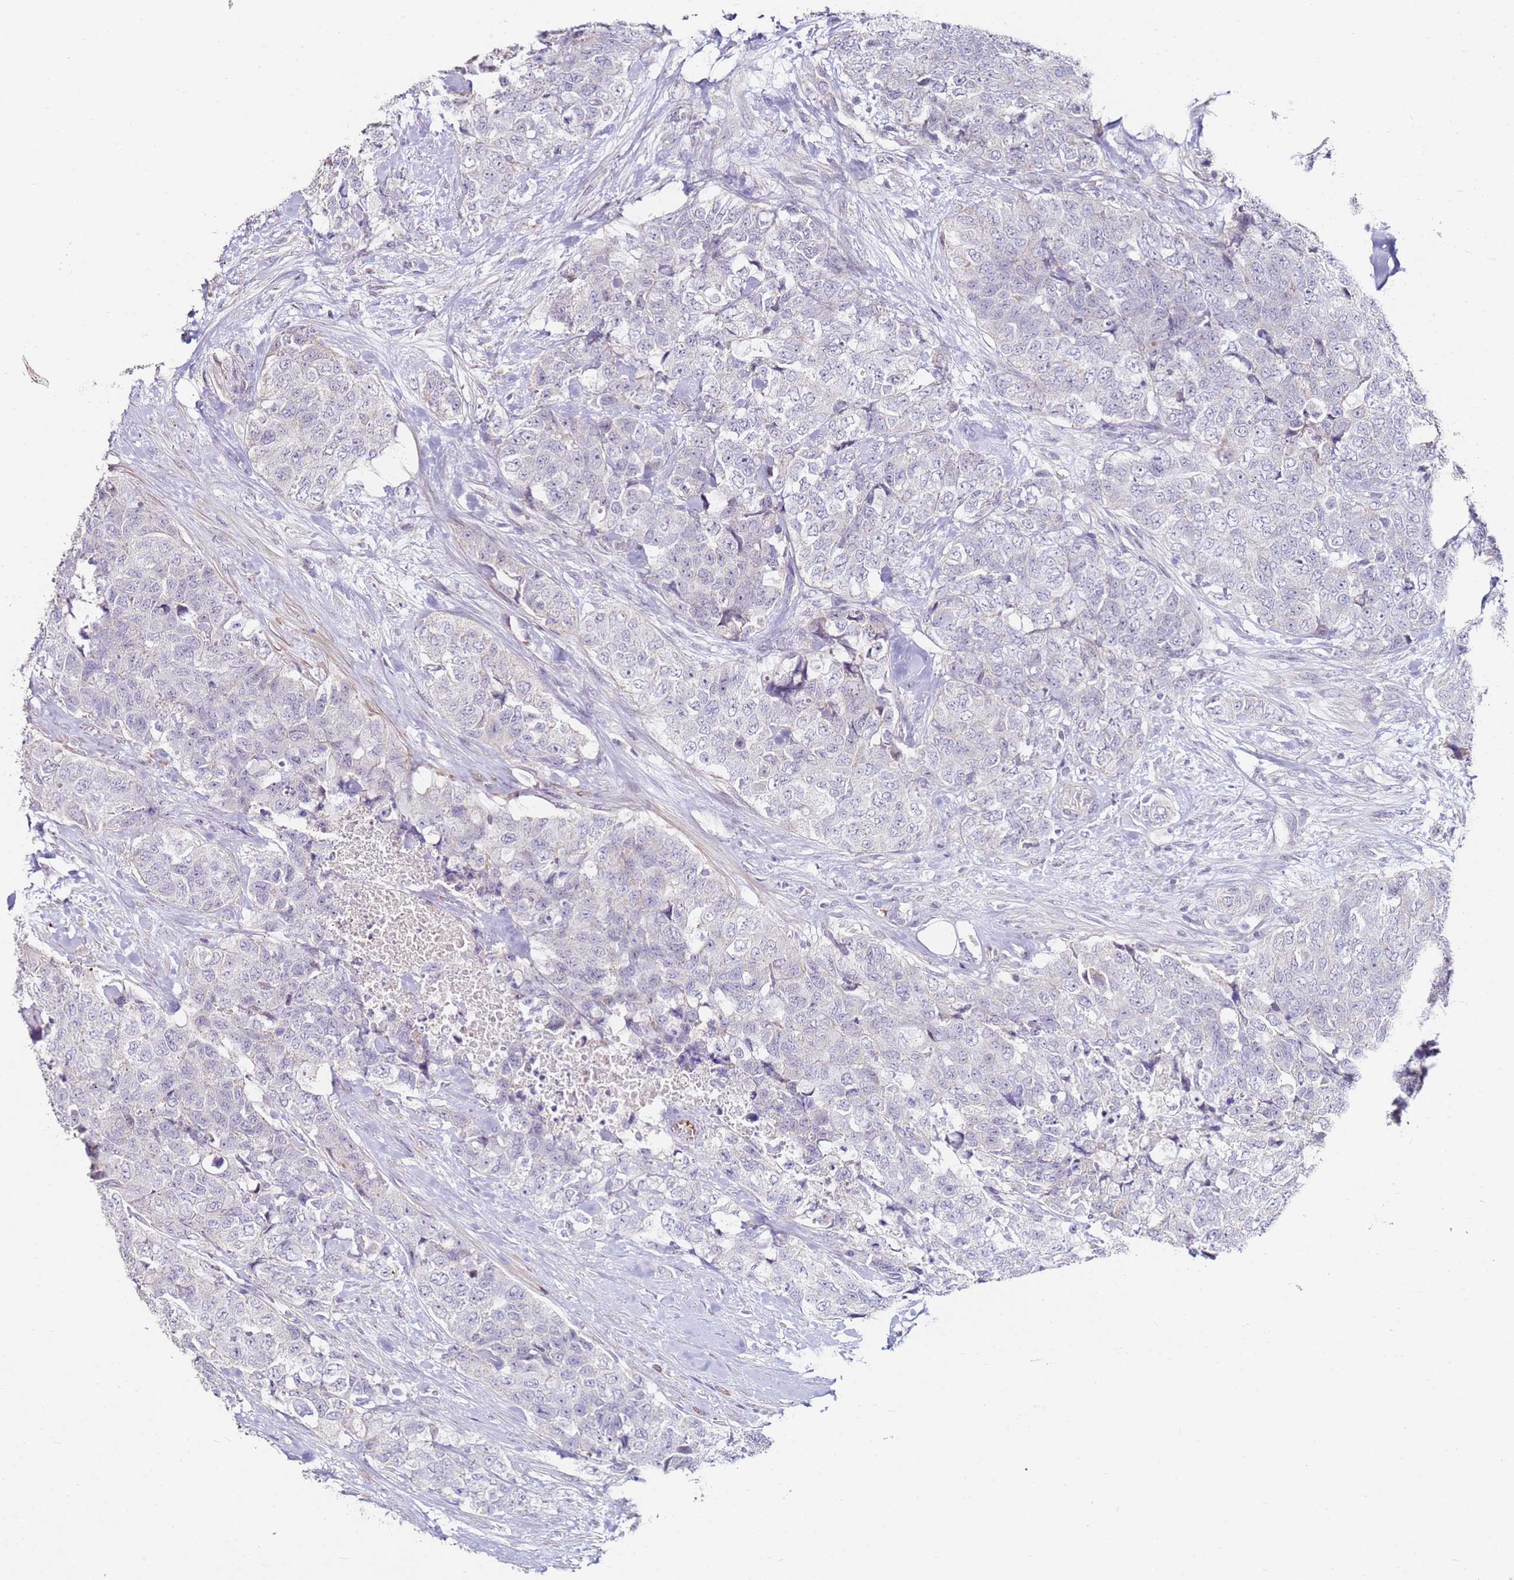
{"staining": {"intensity": "negative", "quantity": "none", "location": "none"}, "tissue": "urothelial cancer", "cell_type": "Tumor cells", "image_type": "cancer", "snomed": [{"axis": "morphology", "description": "Urothelial carcinoma, High grade"}, {"axis": "topography", "description": "Urinary bladder"}], "caption": "Urothelial cancer stained for a protein using immunohistochemistry (IHC) reveals no staining tumor cells.", "gene": "RARS2", "patient": {"sex": "female", "age": 78}}